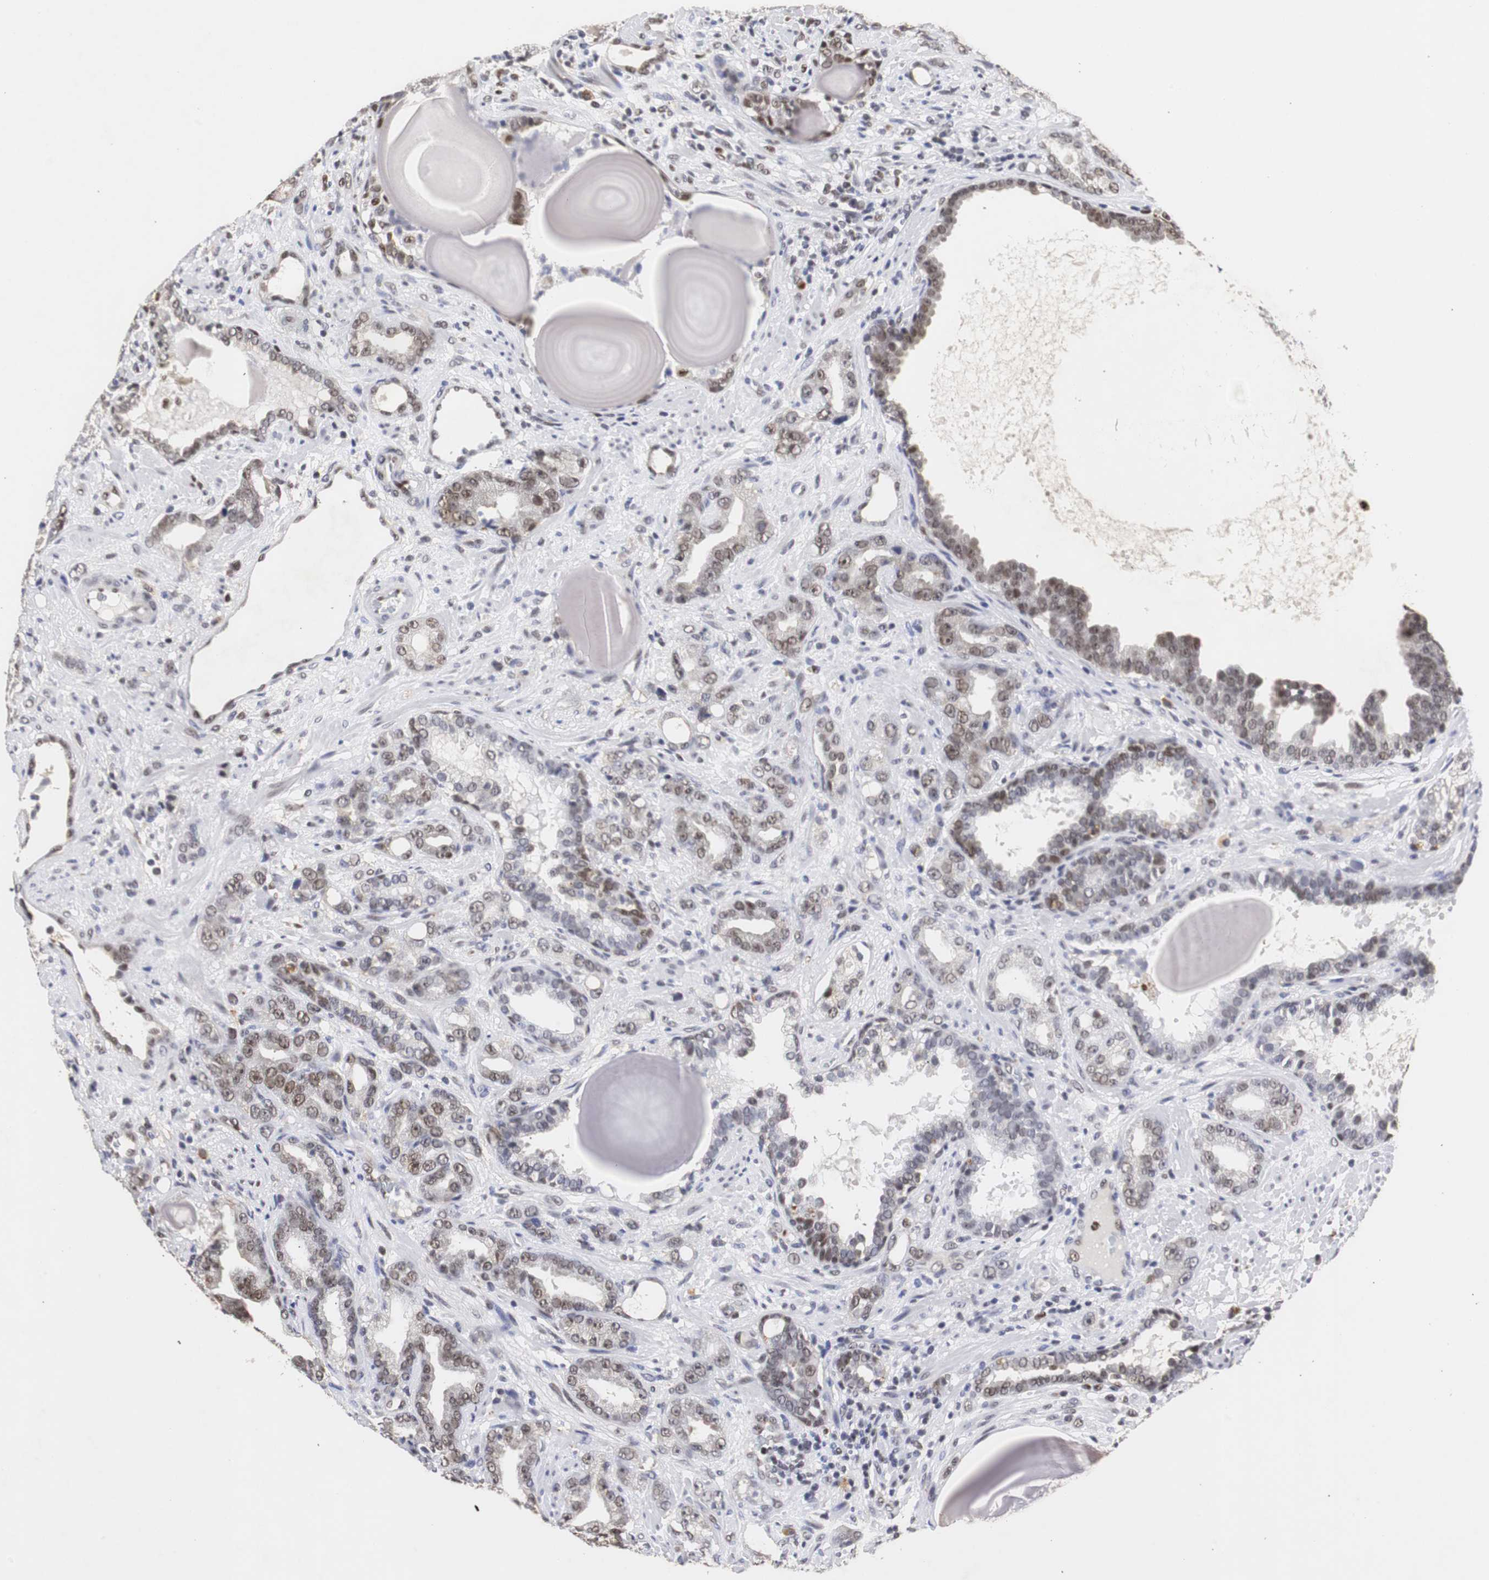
{"staining": {"intensity": "moderate", "quantity": ">75%", "location": "nuclear"}, "tissue": "prostate cancer", "cell_type": "Tumor cells", "image_type": "cancer", "snomed": [{"axis": "morphology", "description": "Adenocarcinoma, Low grade"}, {"axis": "topography", "description": "Prostate"}], "caption": "Immunohistochemistry (DAB (3,3'-diaminobenzidine)) staining of prostate cancer (low-grade adenocarcinoma) shows moderate nuclear protein expression in approximately >75% of tumor cells.", "gene": "ZFC3H1", "patient": {"sex": "male", "age": 63}}